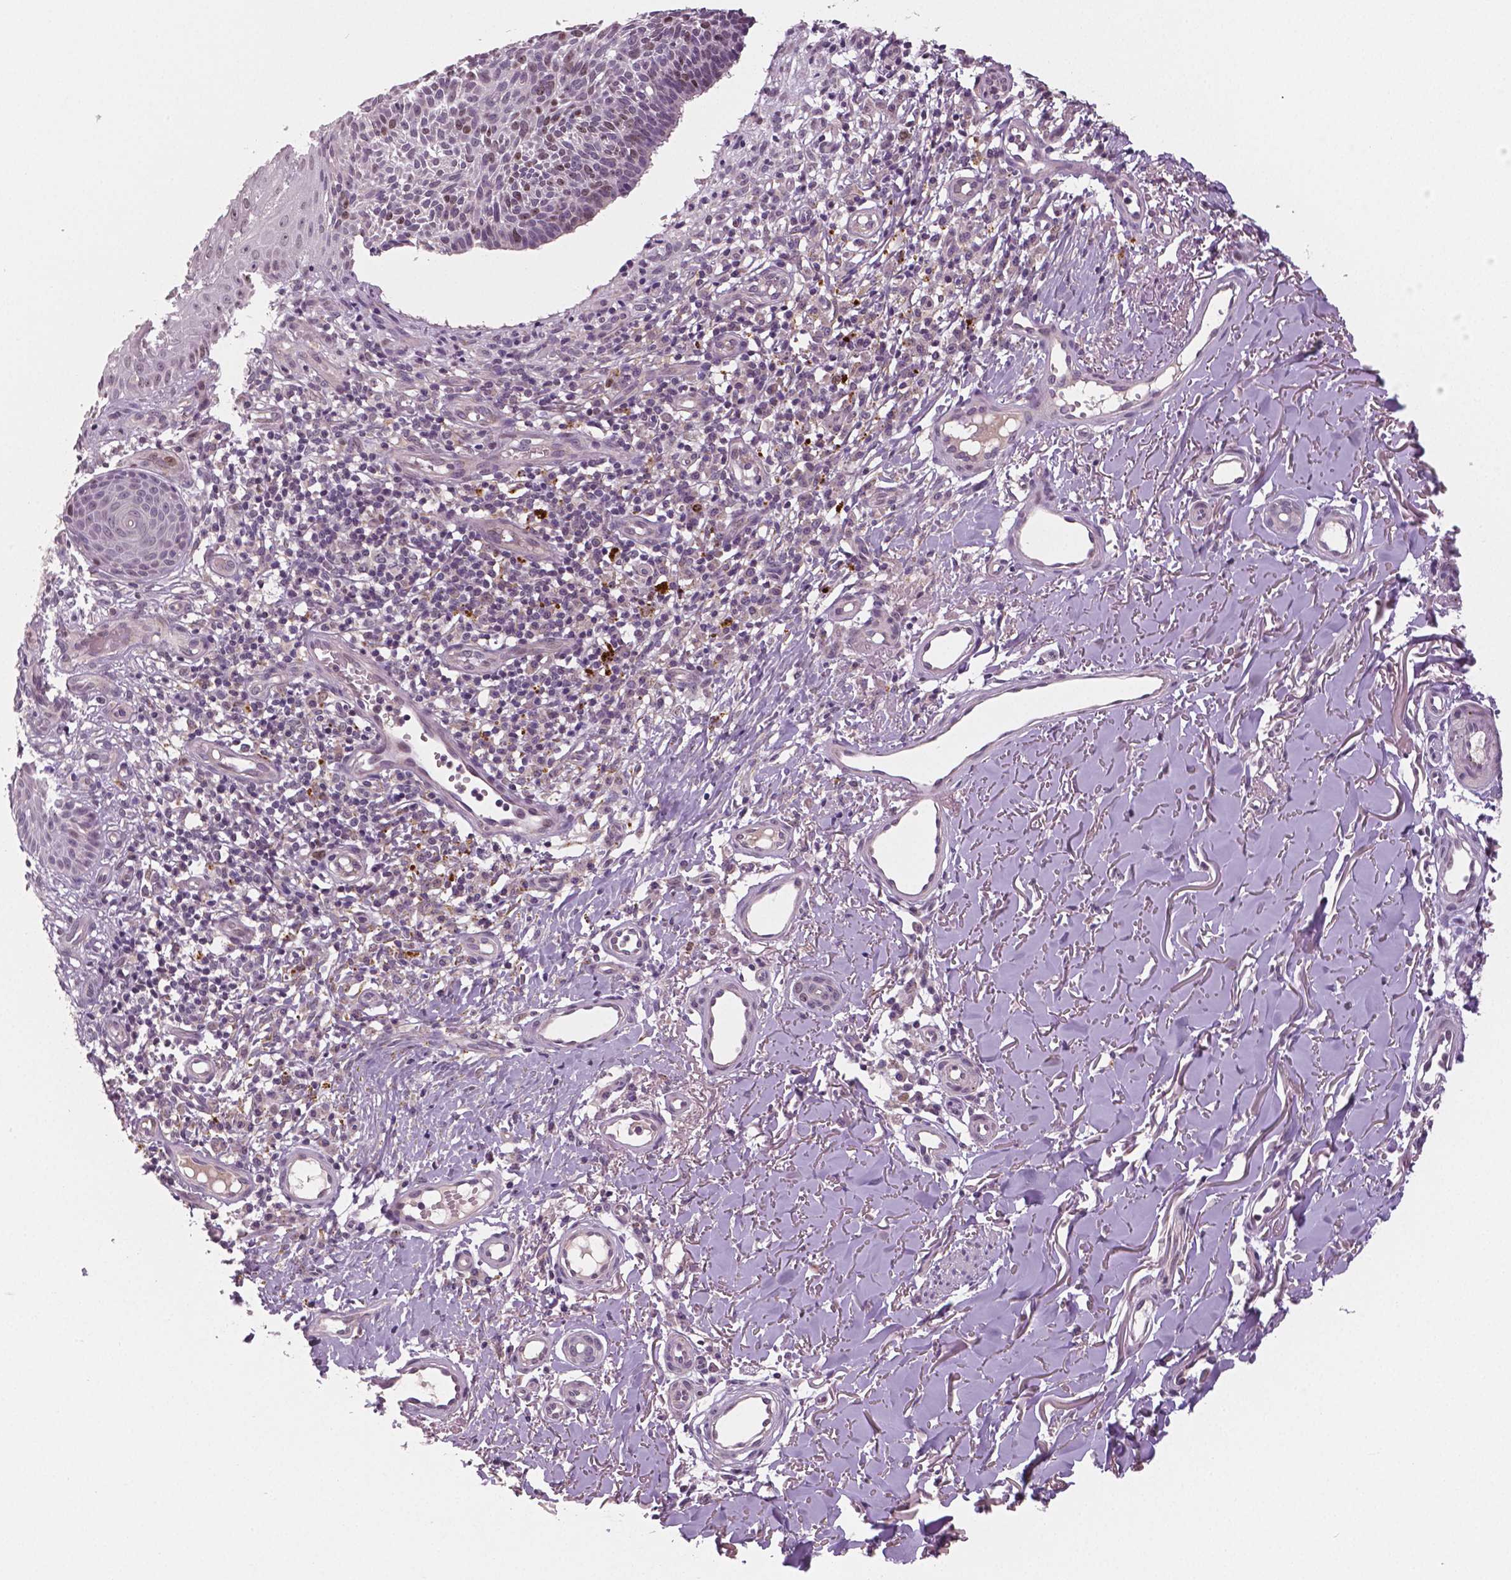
{"staining": {"intensity": "moderate", "quantity": "<25%", "location": "nuclear"}, "tissue": "skin cancer", "cell_type": "Tumor cells", "image_type": "cancer", "snomed": [{"axis": "morphology", "description": "Basal cell carcinoma"}, {"axis": "topography", "description": "Skin"}], "caption": "IHC of basal cell carcinoma (skin) displays low levels of moderate nuclear staining in approximately <25% of tumor cells.", "gene": "MKI67", "patient": {"sex": "male", "age": 88}}